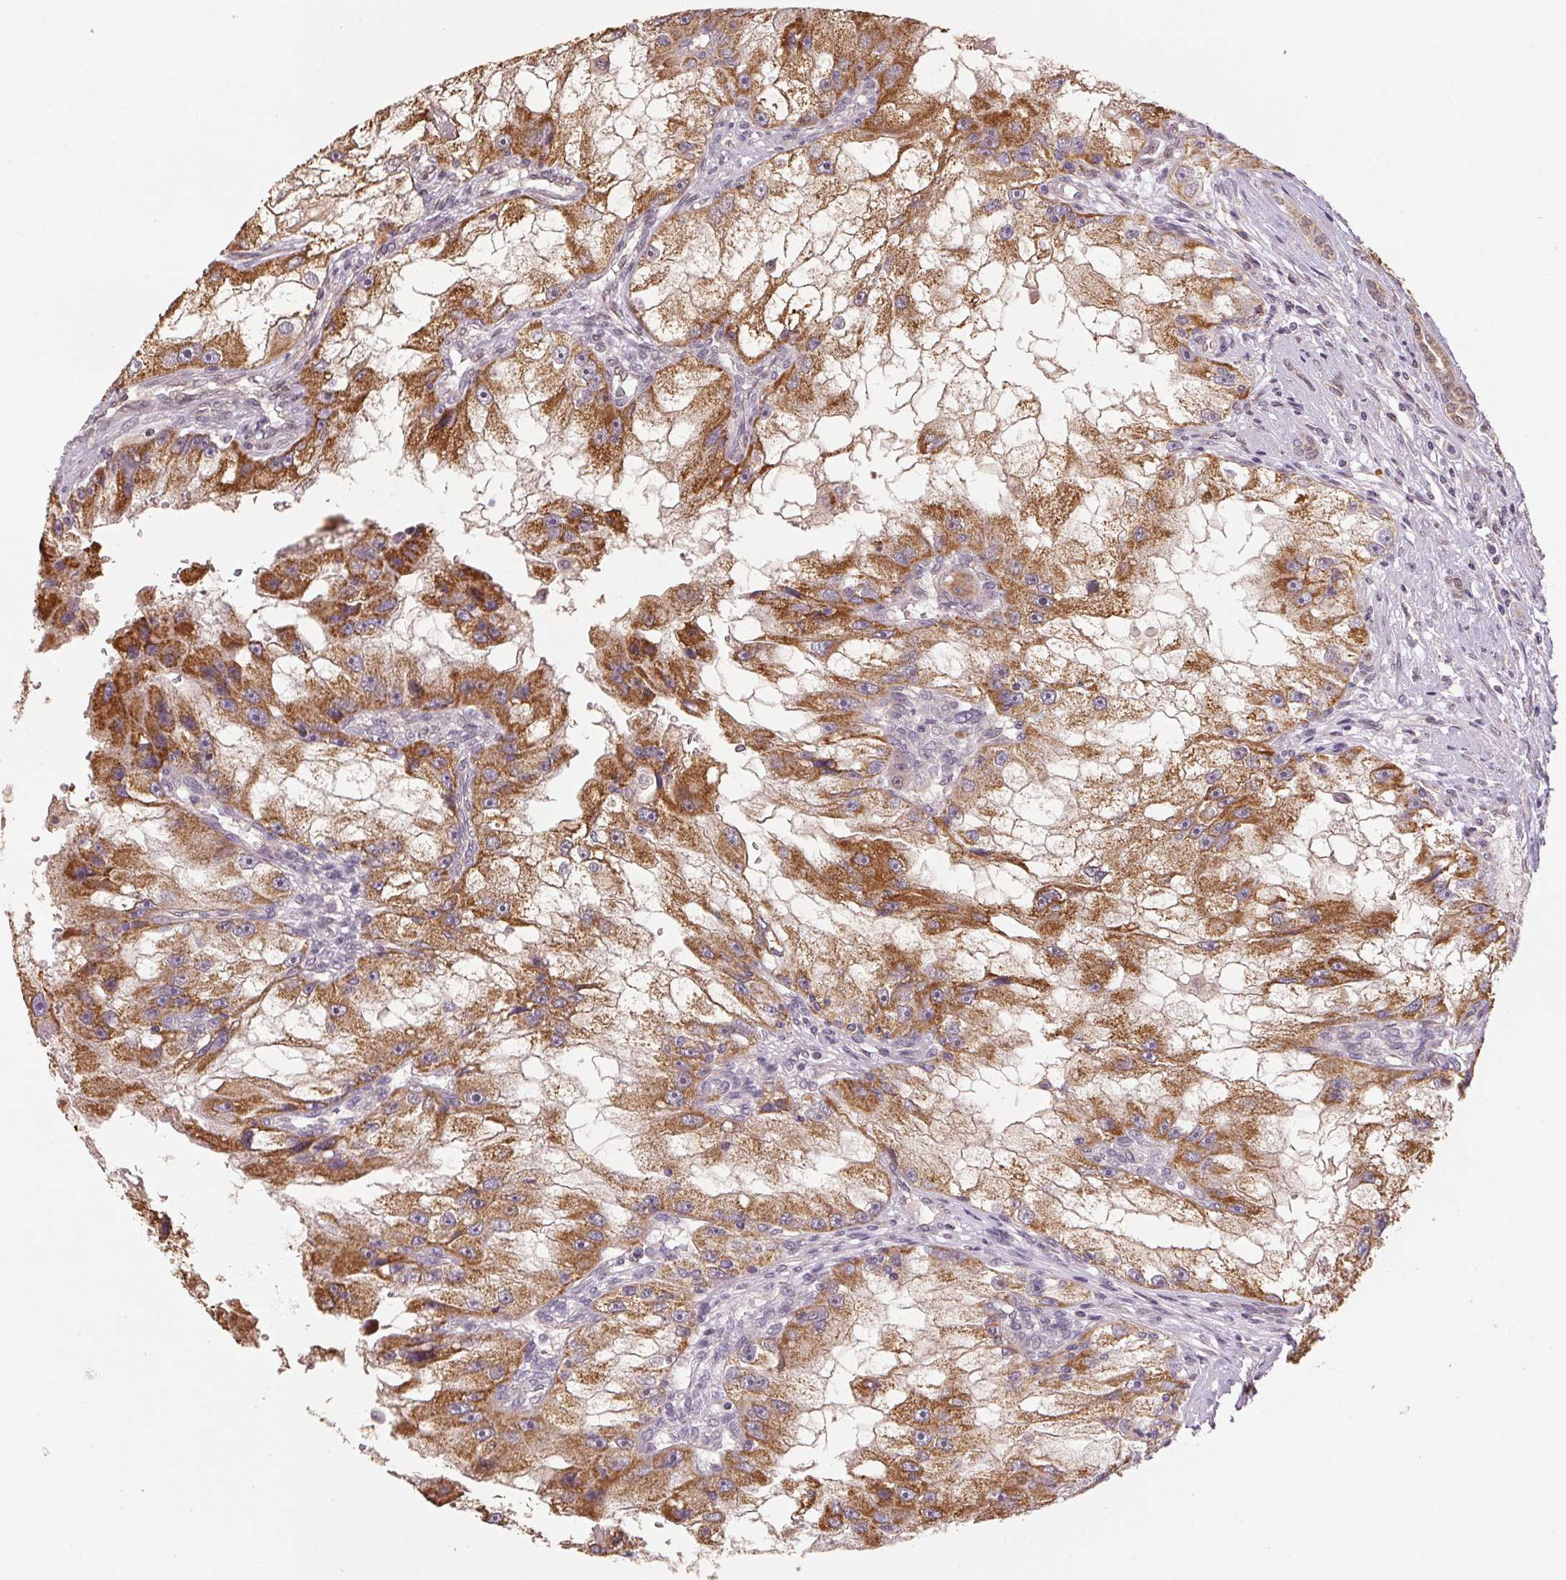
{"staining": {"intensity": "moderate", "quantity": ">75%", "location": "cytoplasmic/membranous"}, "tissue": "renal cancer", "cell_type": "Tumor cells", "image_type": "cancer", "snomed": [{"axis": "morphology", "description": "Adenocarcinoma, NOS"}, {"axis": "topography", "description": "Kidney"}], "caption": "Immunohistochemical staining of adenocarcinoma (renal) reveals medium levels of moderate cytoplasmic/membranous staining in approximately >75% of tumor cells.", "gene": "SC5D", "patient": {"sex": "male", "age": 63}}